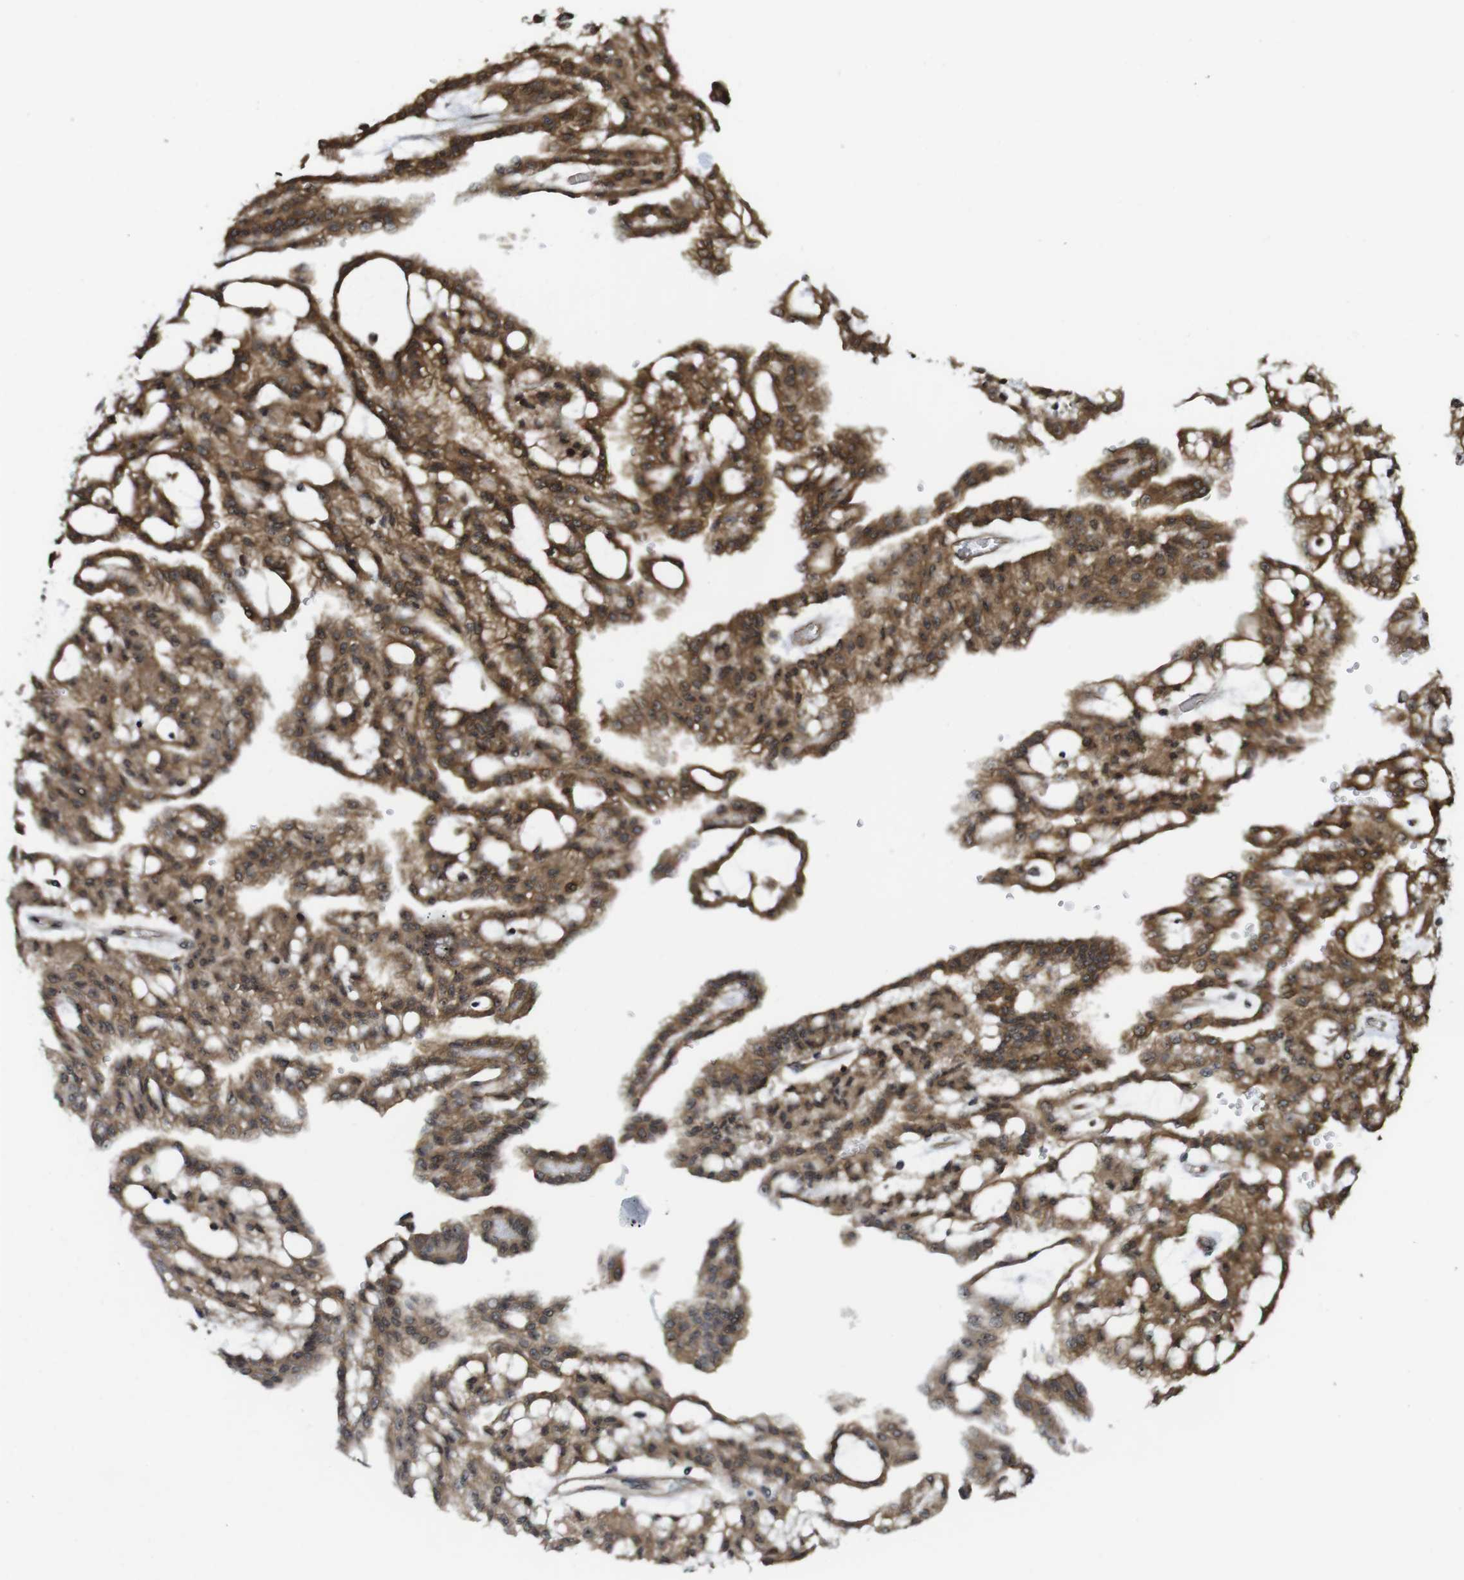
{"staining": {"intensity": "moderate", "quantity": ">75%", "location": "cytoplasmic/membranous"}, "tissue": "renal cancer", "cell_type": "Tumor cells", "image_type": "cancer", "snomed": [{"axis": "morphology", "description": "Adenocarcinoma, NOS"}, {"axis": "topography", "description": "Kidney"}], "caption": "Moderate cytoplasmic/membranous protein expression is present in approximately >75% of tumor cells in renal adenocarcinoma.", "gene": "CC2D1A", "patient": {"sex": "male", "age": 63}}